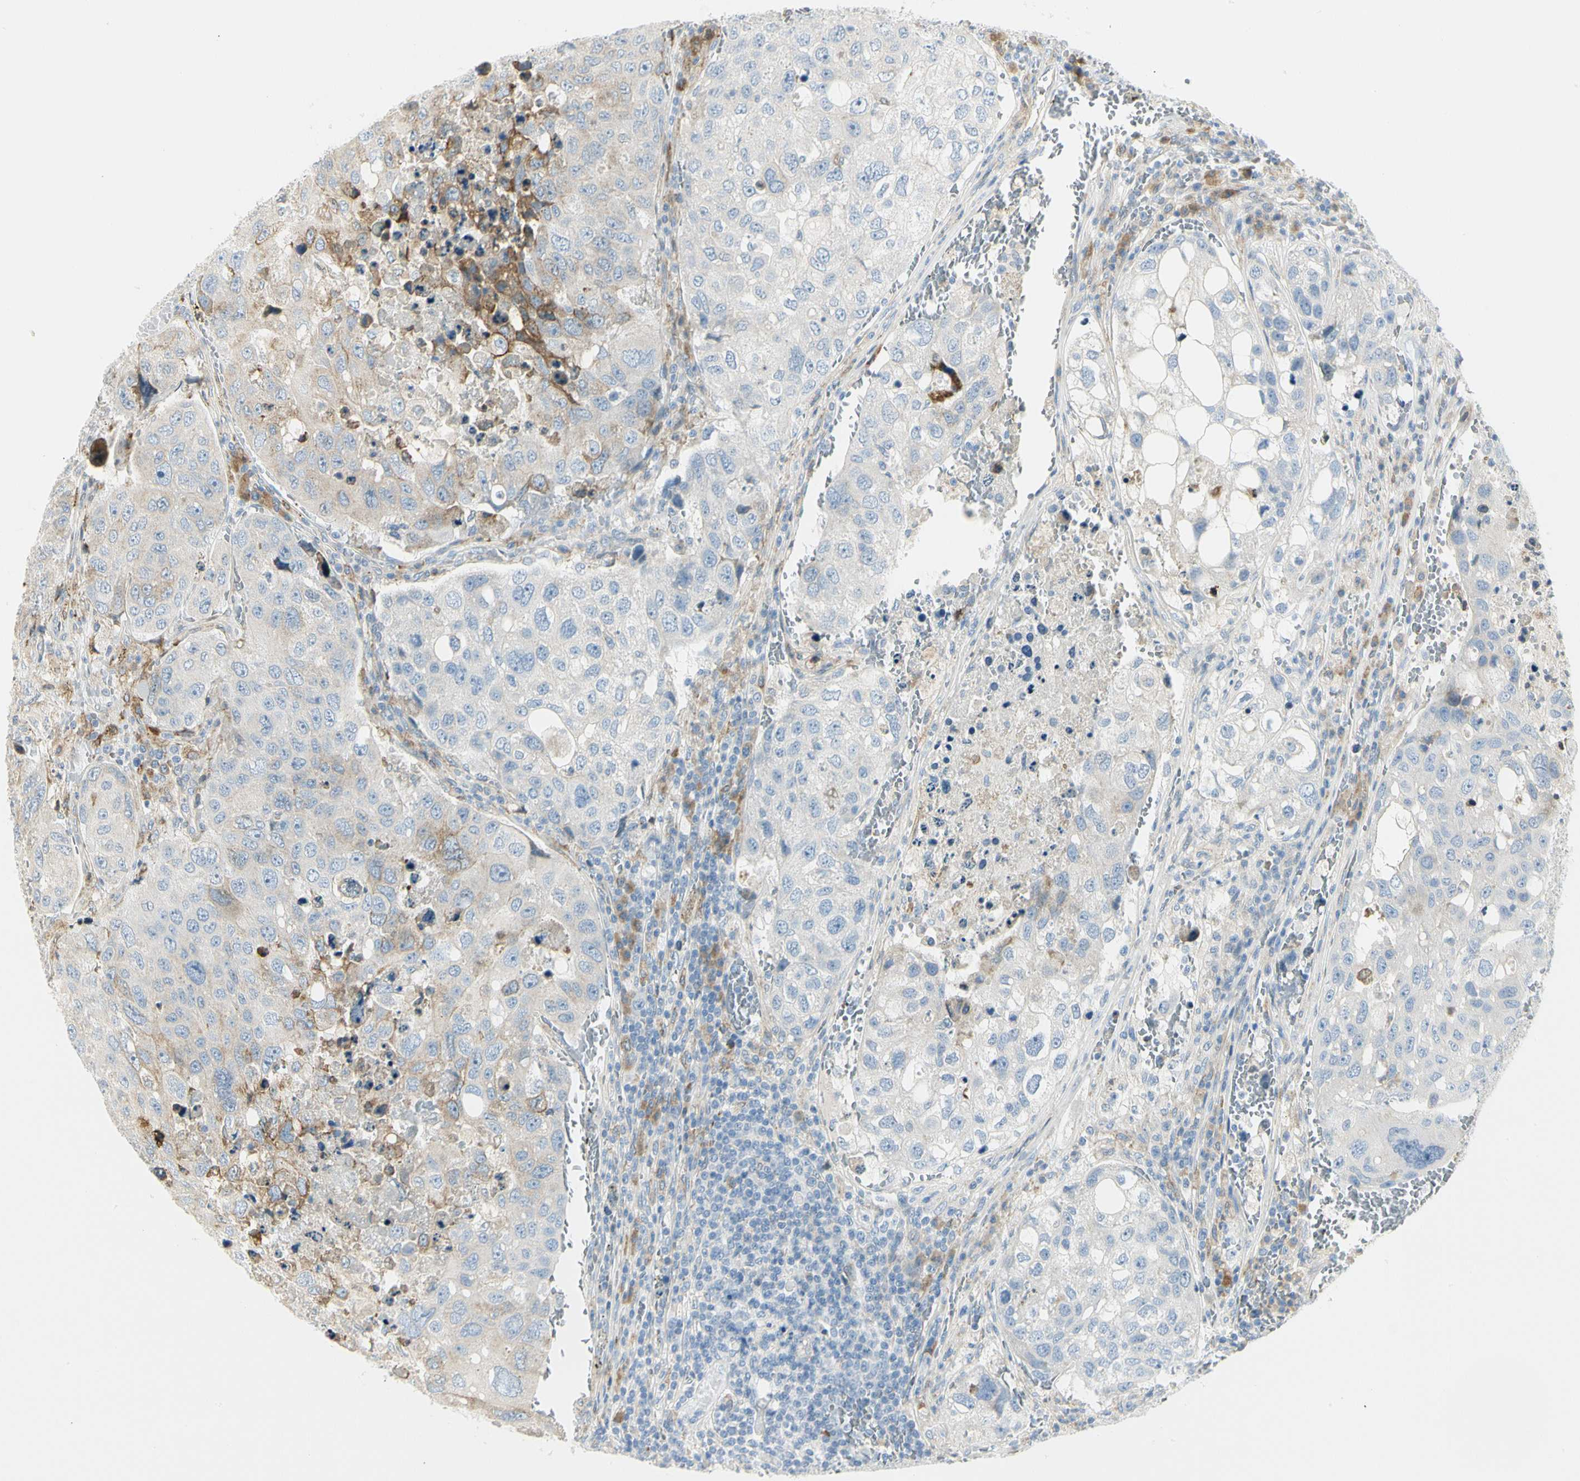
{"staining": {"intensity": "negative", "quantity": "none", "location": "none"}, "tissue": "urothelial cancer", "cell_type": "Tumor cells", "image_type": "cancer", "snomed": [{"axis": "morphology", "description": "Urothelial carcinoma, High grade"}, {"axis": "topography", "description": "Lymph node"}, {"axis": "topography", "description": "Urinary bladder"}], "caption": "High-grade urothelial carcinoma was stained to show a protein in brown. There is no significant positivity in tumor cells.", "gene": "TNFSF11", "patient": {"sex": "male", "age": 51}}